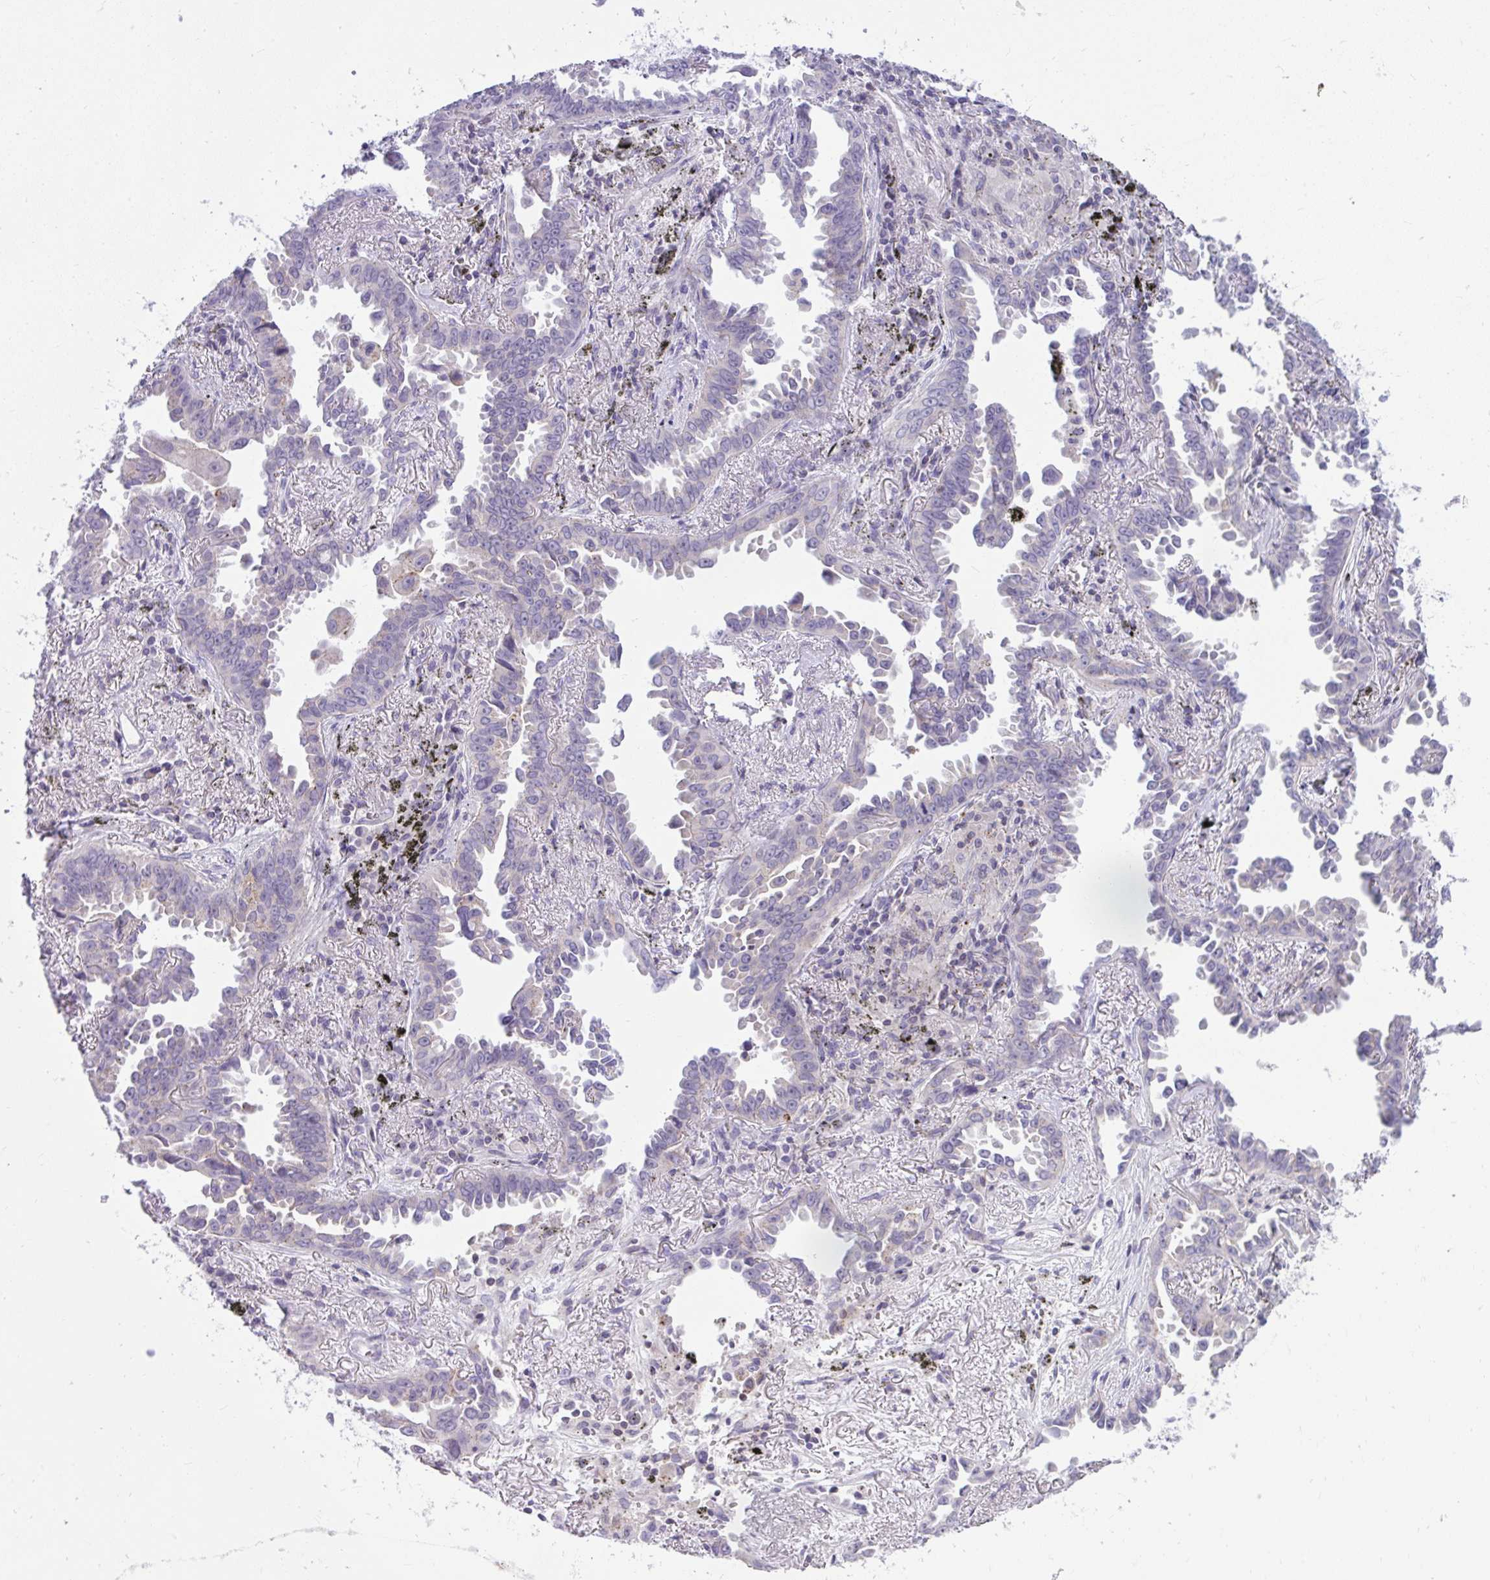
{"staining": {"intensity": "negative", "quantity": "none", "location": "none"}, "tissue": "lung cancer", "cell_type": "Tumor cells", "image_type": "cancer", "snomed": [{"axis": "morphology", "description": "Adenocarcinoma, NOS"}, {"axis": "topography", "description": "Lung"}], "caption": "IHC of lung cancer displays no positivity in tumor cells.", "gene": "VPS4B", "patient": {"sex": "male", "age": 68}}